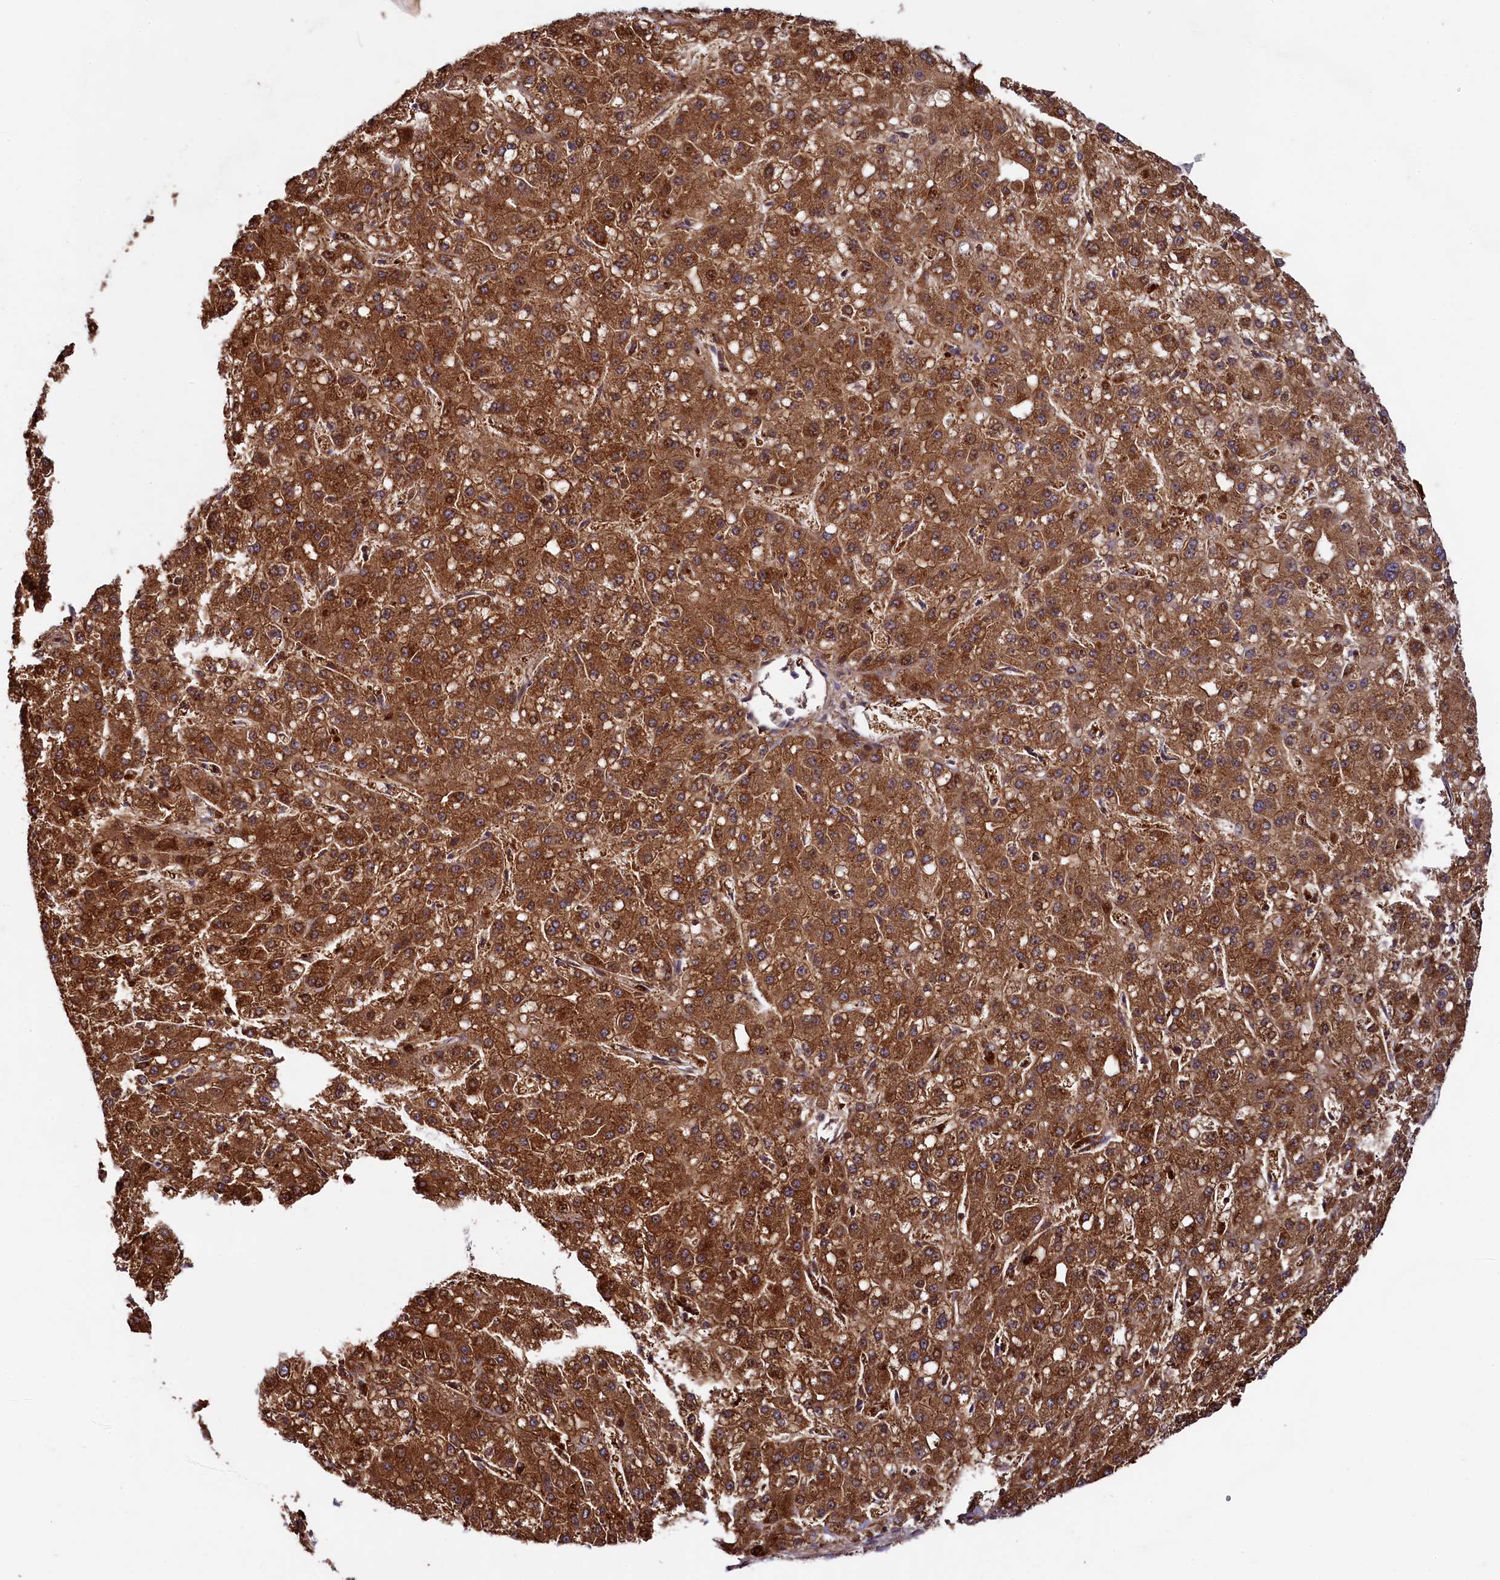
{"staining": {"intensity": "strong", "quantity": ">75%", "location": "cytoplasmic/membranous"}, "tissue": "liver cancer", "cell_type": "Tumor cells", "image_type": "cancer", "snomed": [{"axis": "morphology", "description": "Carcinoma, Hepatocellular, NOS"}, {"axis": "topography", "description": "Liver"}], "caption": "Immunohistochemistry (IHC) staining of hepatocellular carcinoma (liver), which shows high levels of strong cytoplasmic/membranous staining in about >75% of tumor cells indicating strong cytoplasmic/membranous protein positivity. The staining was performed using DAB (brown) for protein detection and nuclei were counterstained in hematoxylin (blue).", "gene": "CCDC102A", "patient": {"sex": "male", "age": 67}}